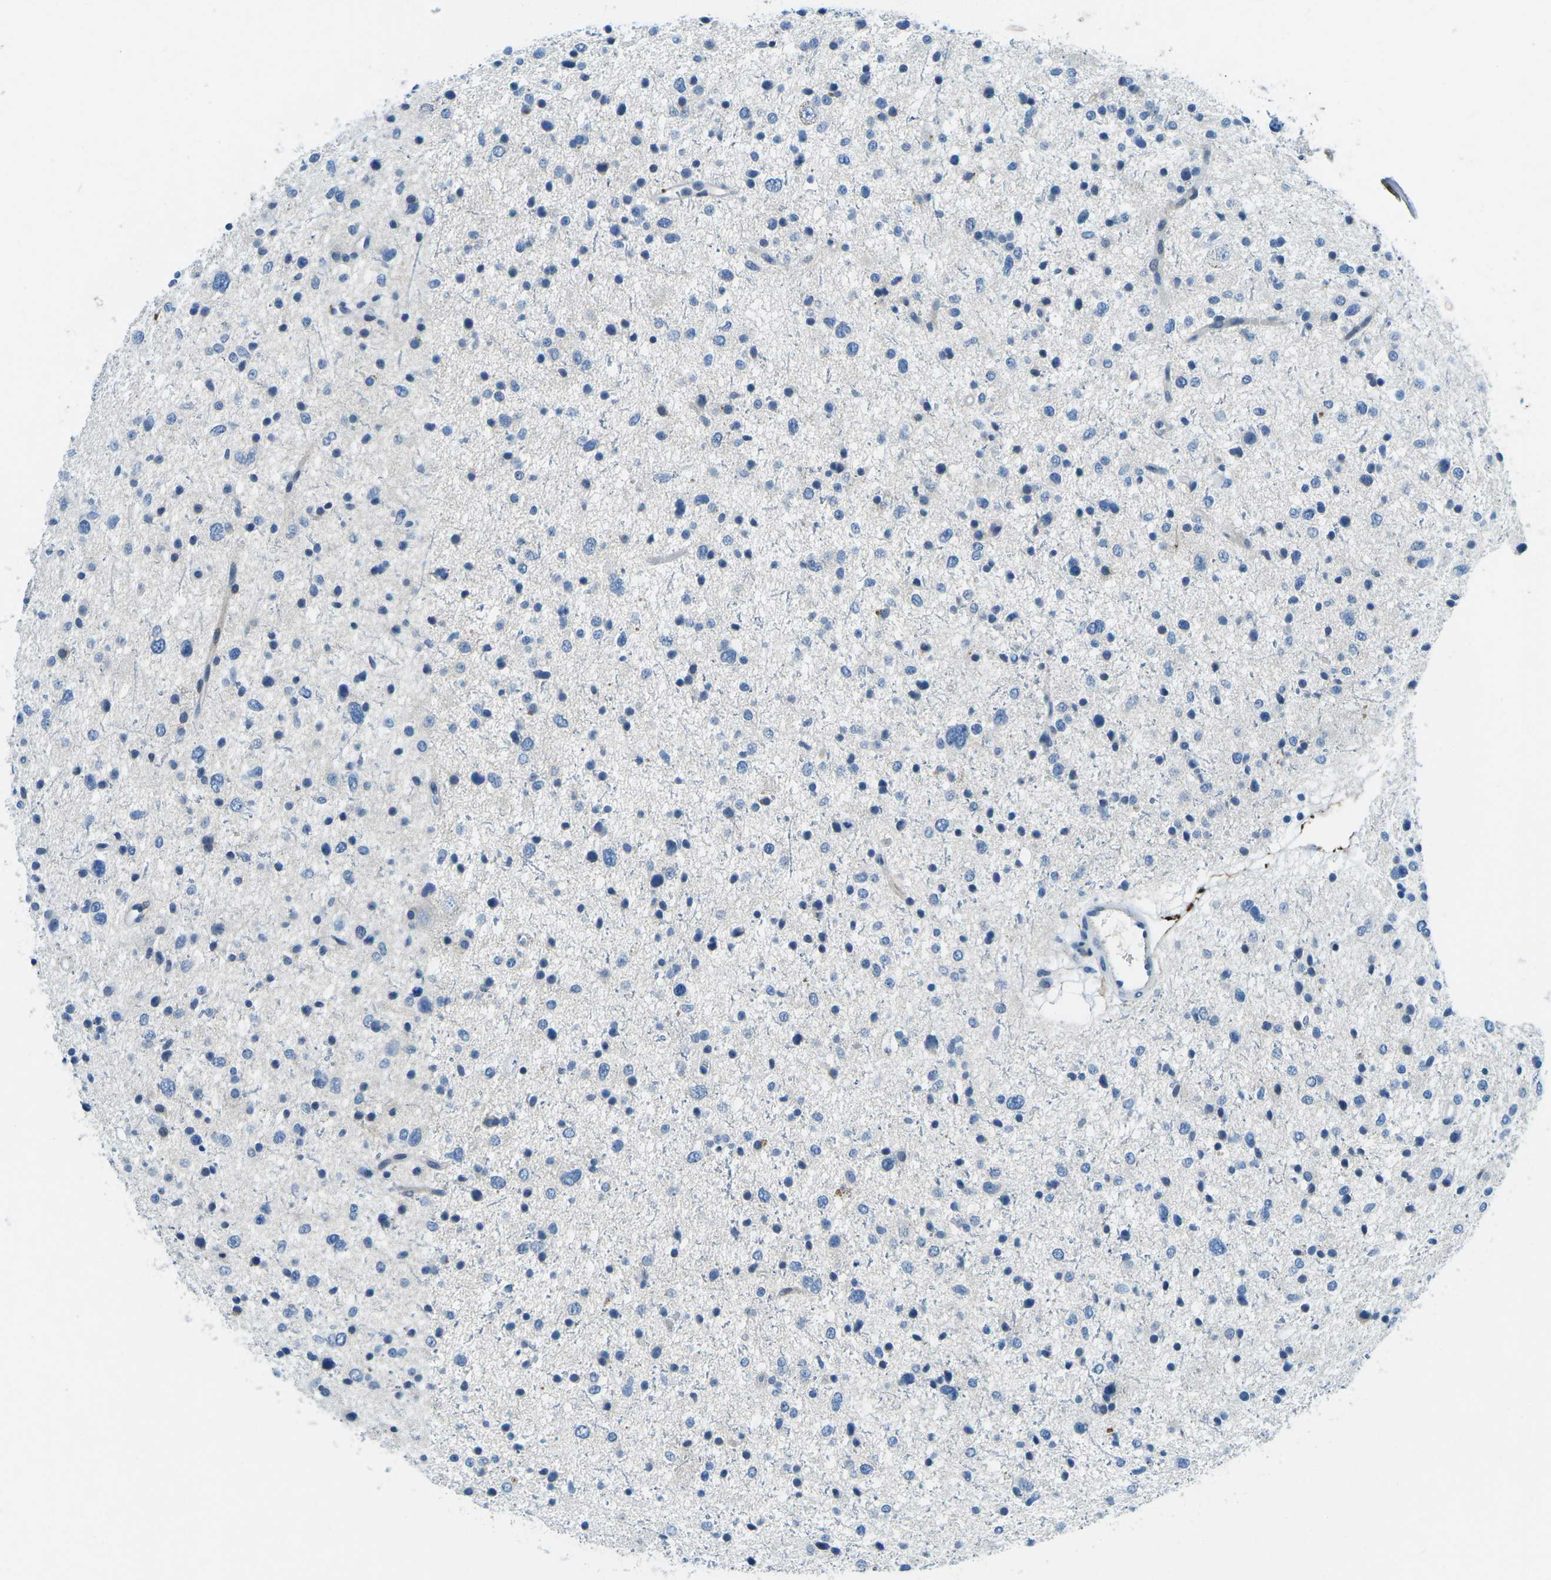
{"staining": {"intensity": "negative", "quantity": "none", "location": "none"}, "tissue": "glioma", "cell_type": "Tumor cells", "image_type": "cancer", "snomed": [{"axis": "morphology", "description": "Glioma, malignant, Low grade"}, {"axis": "topography", "description": "Brain"}], "caption": "This photomicrograph is of glioma stained with immunohistochemistry (IHC) to label a protein in brown with the nuclei are counter-stained blue. There is no staining in tumor cells.", "gene": "CFB", "patient": {"sex": "female", "age": 37}}